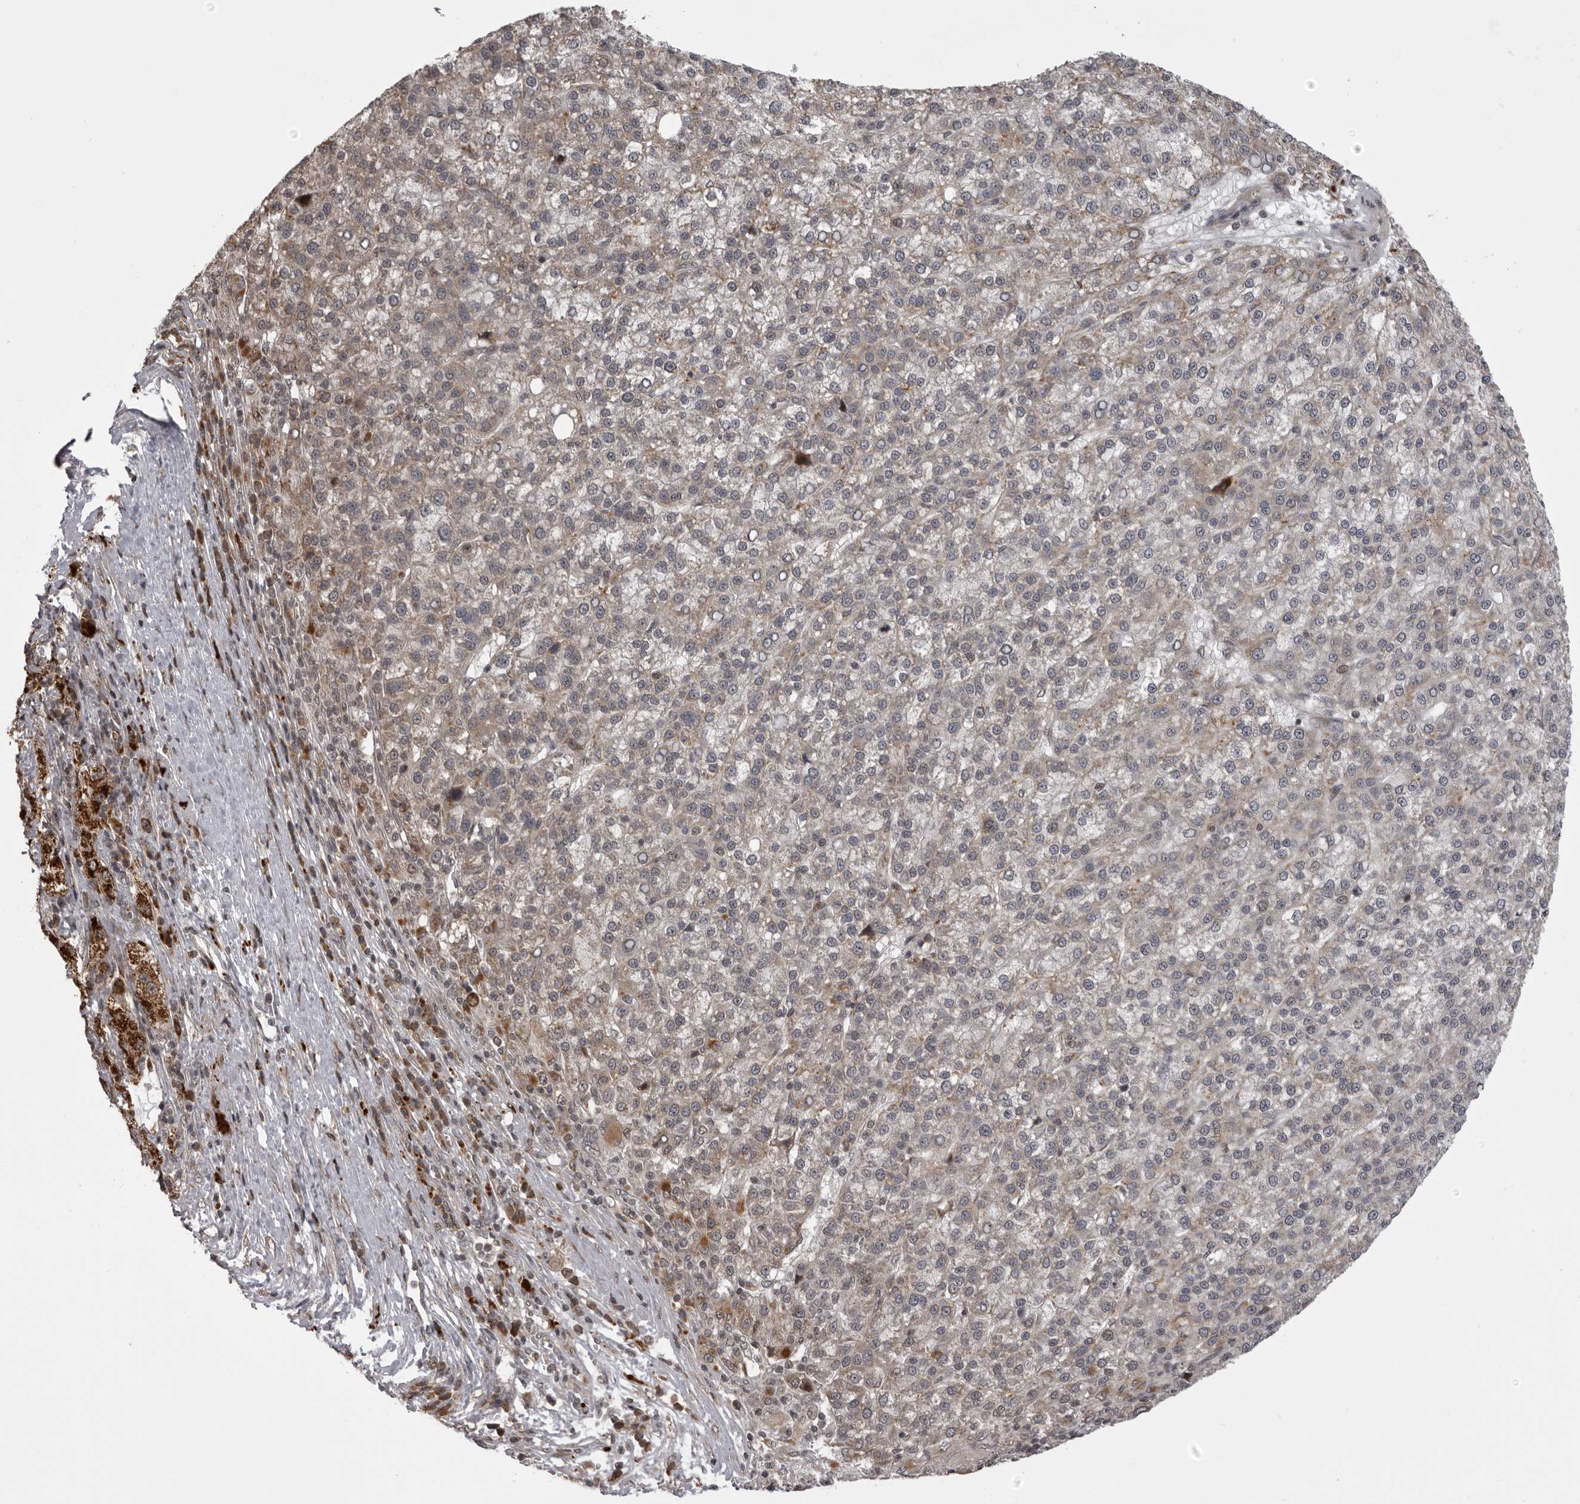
{"staining": {"intensity": "weak", "quantity": "25%-75%", "location": "cytoplasmic/membranous"}, "tissue": "liver cancer", "cell_type": "Tumor cells", "image_type": "cancer", "snomed": [{"axis": "morphology", "description": "Carcinoma, Hepatocellular, NOS"}, {"axis": "topography", "description": "Liver"}], "caption": "Protein expression analysis of human liver cancer (hepatocellular carcinoma) reveals weak cytoplasmic/membranous staining in approximately 25%-75% of tumor cells.", "gene": "C1orf109", "patient": {"sex": "female", "age": 58}}